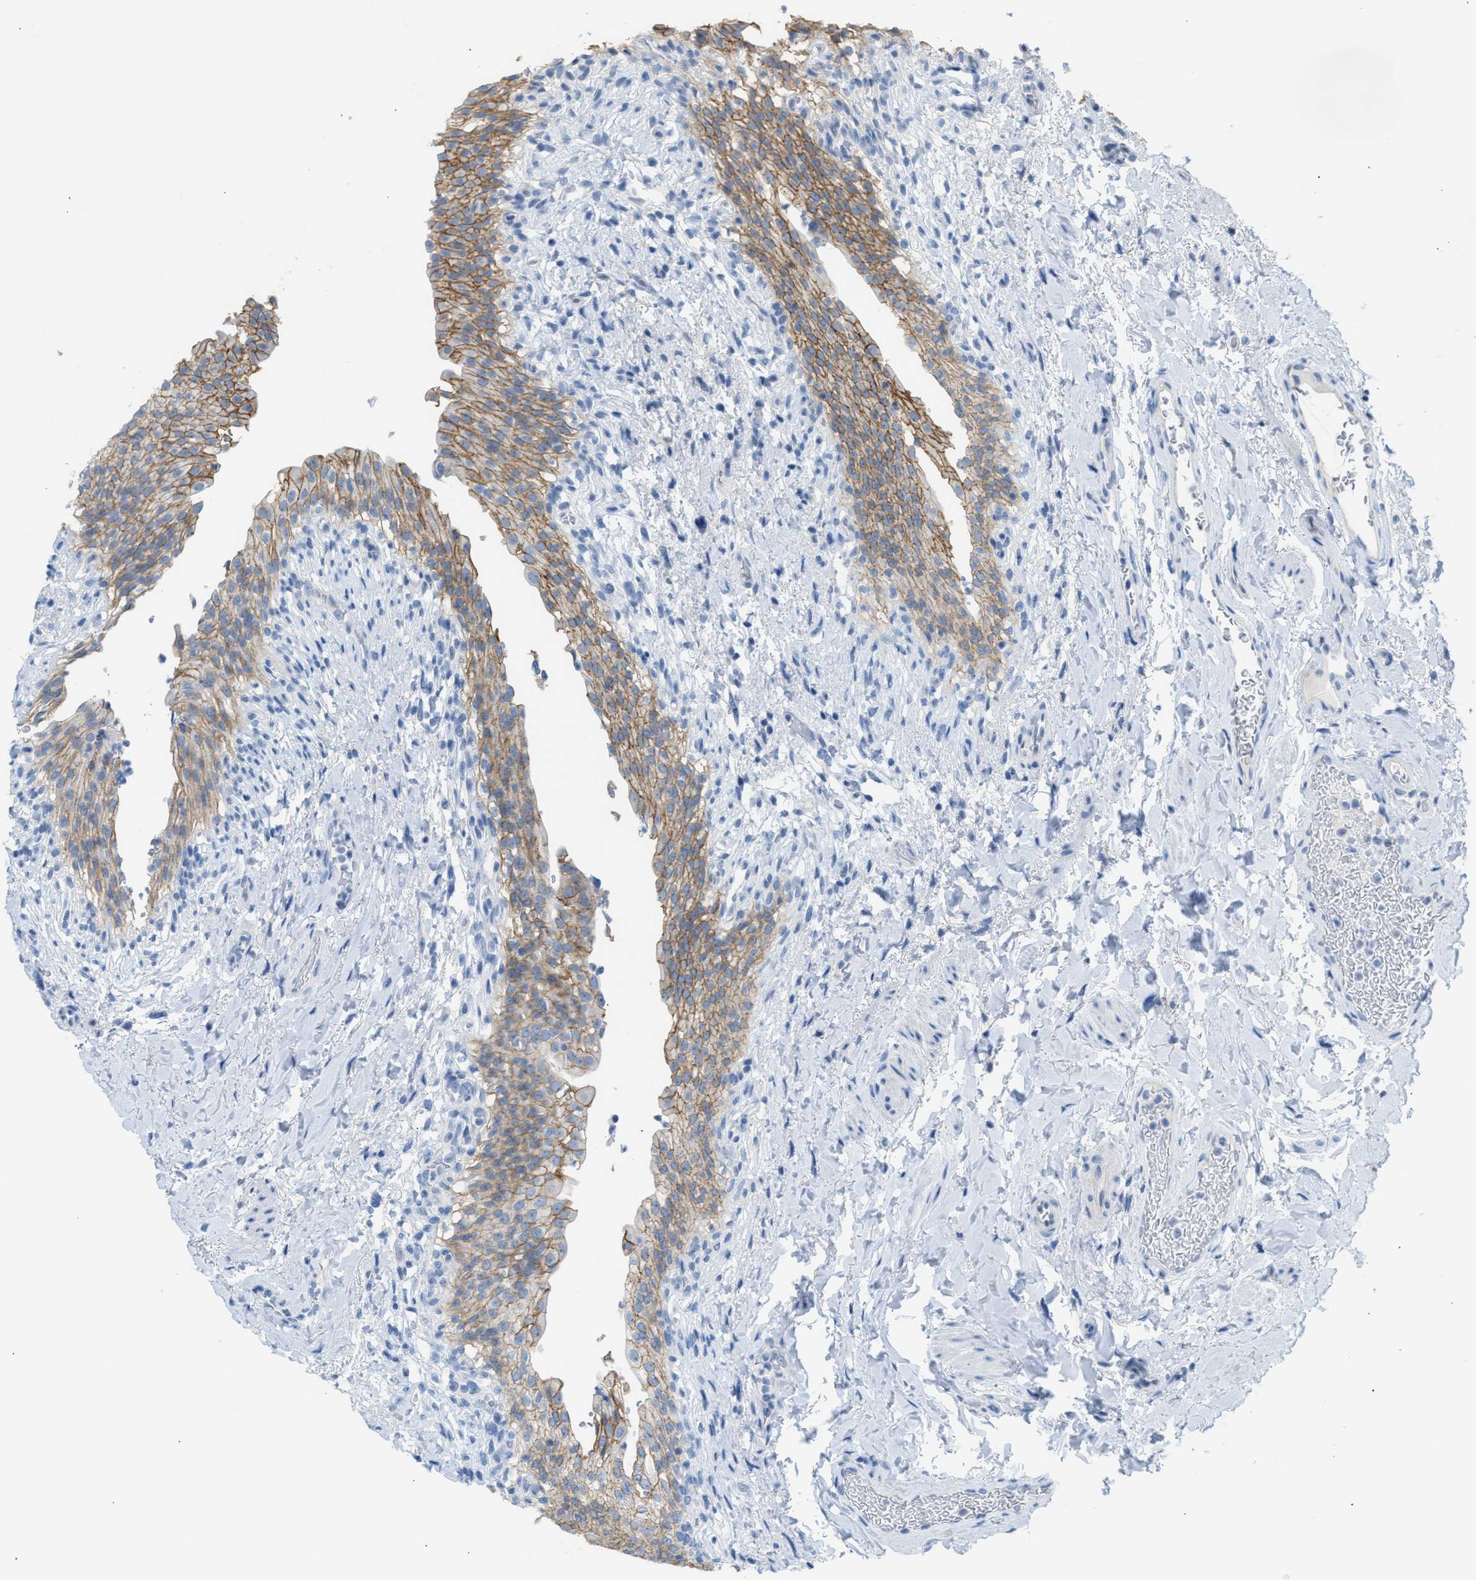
{"staining": {"intensity": "moderate", "quantity": ">75%", "location": "cytoplasmic/membranous"}, "tissue": "urinary bladder", "cell_type": "Urothelial cells", "image_type": "normal", "snomed": [{"axis": "morphology", "description": "Normal tissue, NOS"}, {"axis": "topography", "description": "Urinary bladder"}], "caption": "Immunohistochemistry of normal human urinary bladder demonstrates medium levels of moderate cytoplasmic/membranous staining in approximately >75% of urothelial cells.", "gene": "ERBB2", "patient": {"sex": "female", "age": 60}}